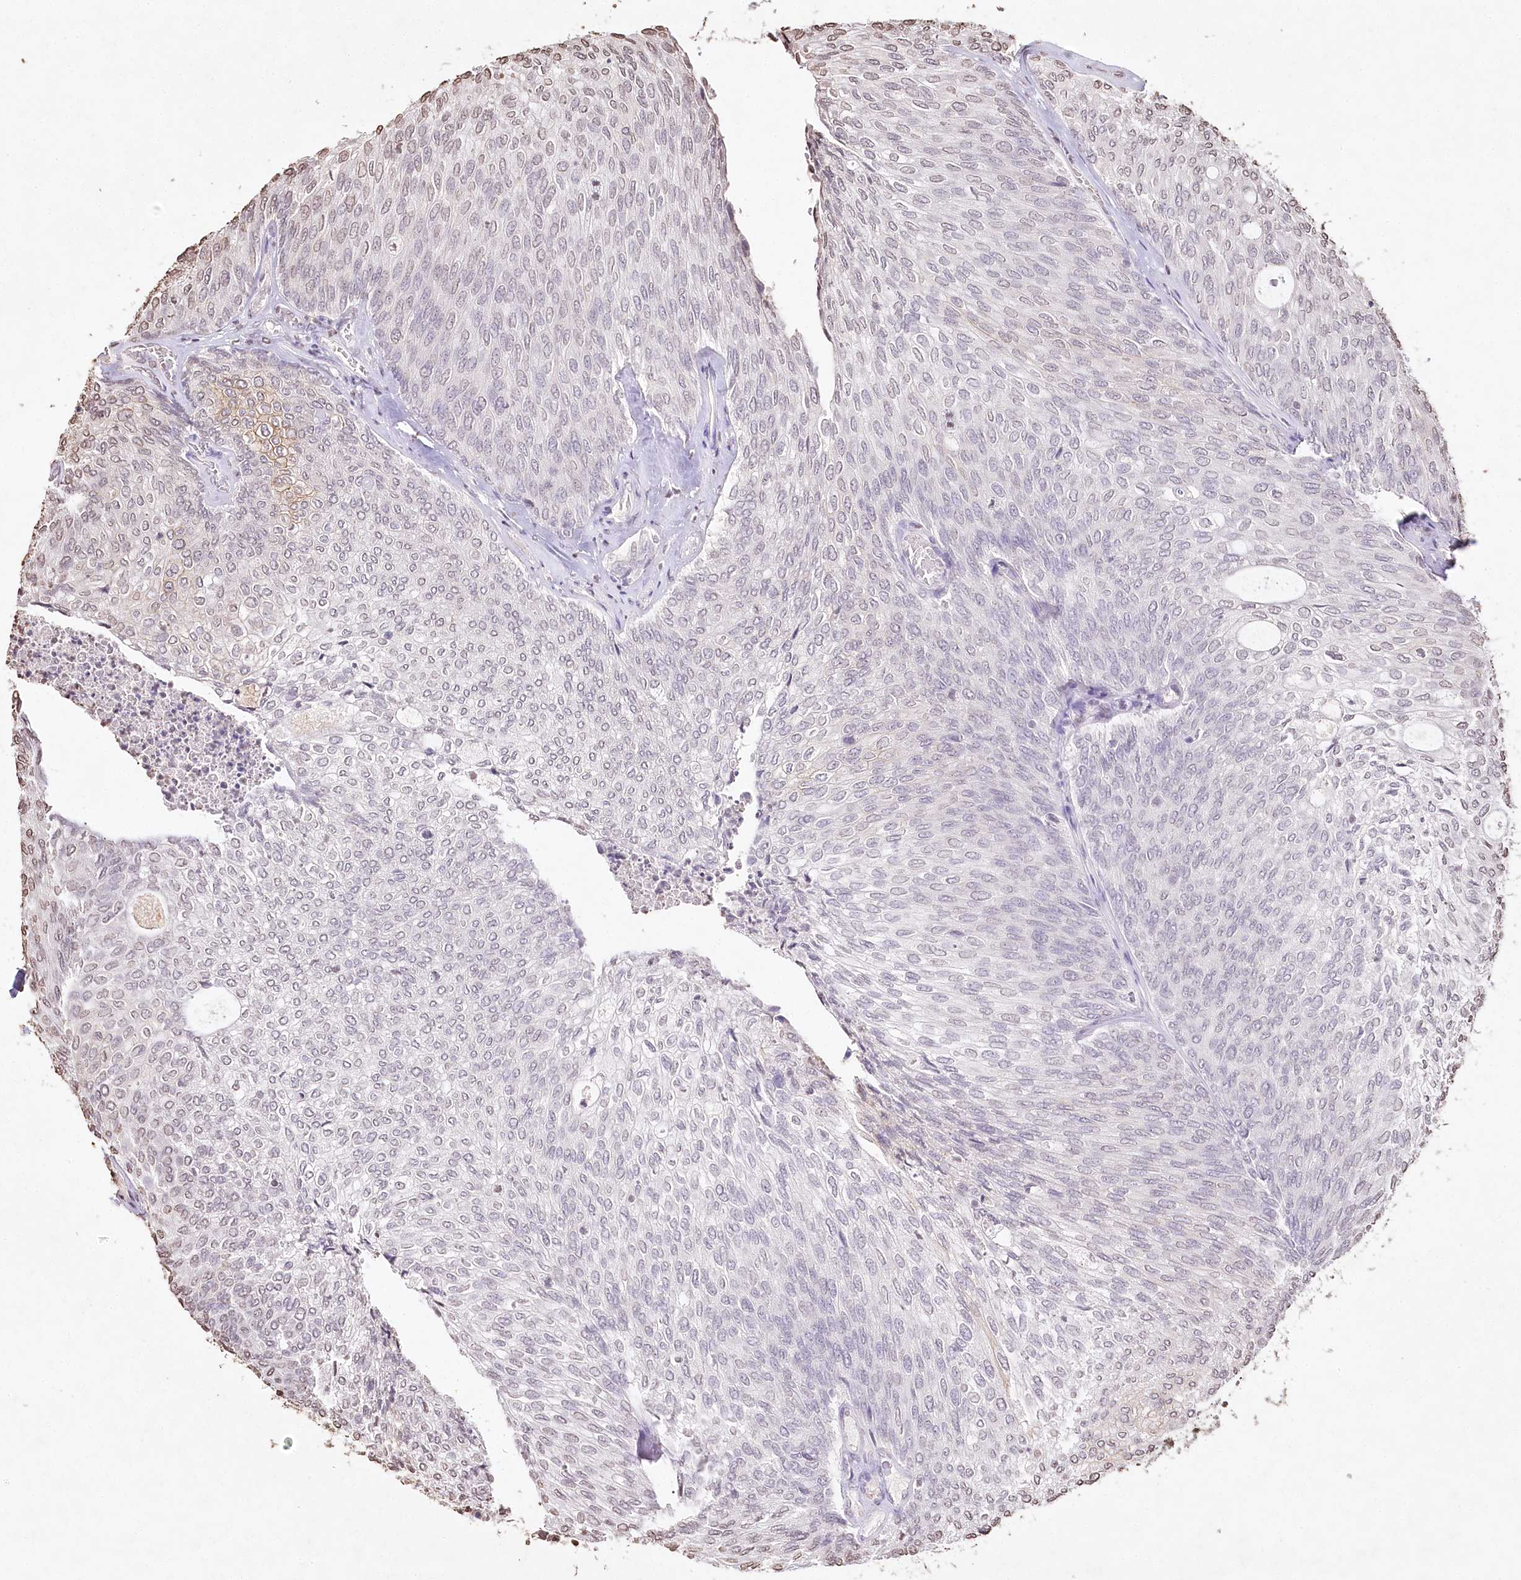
{"staining": {"intensity": "negative", "quantity": "none", "location": "none"}, "tissue": "urothelial cancer", "cell_type": "Tumor cells", "image_type": "cancer", "snomed": [{"axis": "morphology", "description": "Urothelial carcinoma, Low grade"}, {"axis": "topography", "description": "Urinary bladder"}], "caption": "Immunohistochemistry (IHC) of human low-grade urothelial carcinoma demonstrates no expression in tumor cells. The staining is performed using DAB brown chromogen with nuclei counter-stained in using hematoxylin.", "gene": "DMXL1", "patient": {"sex": "female", "age": 79}}